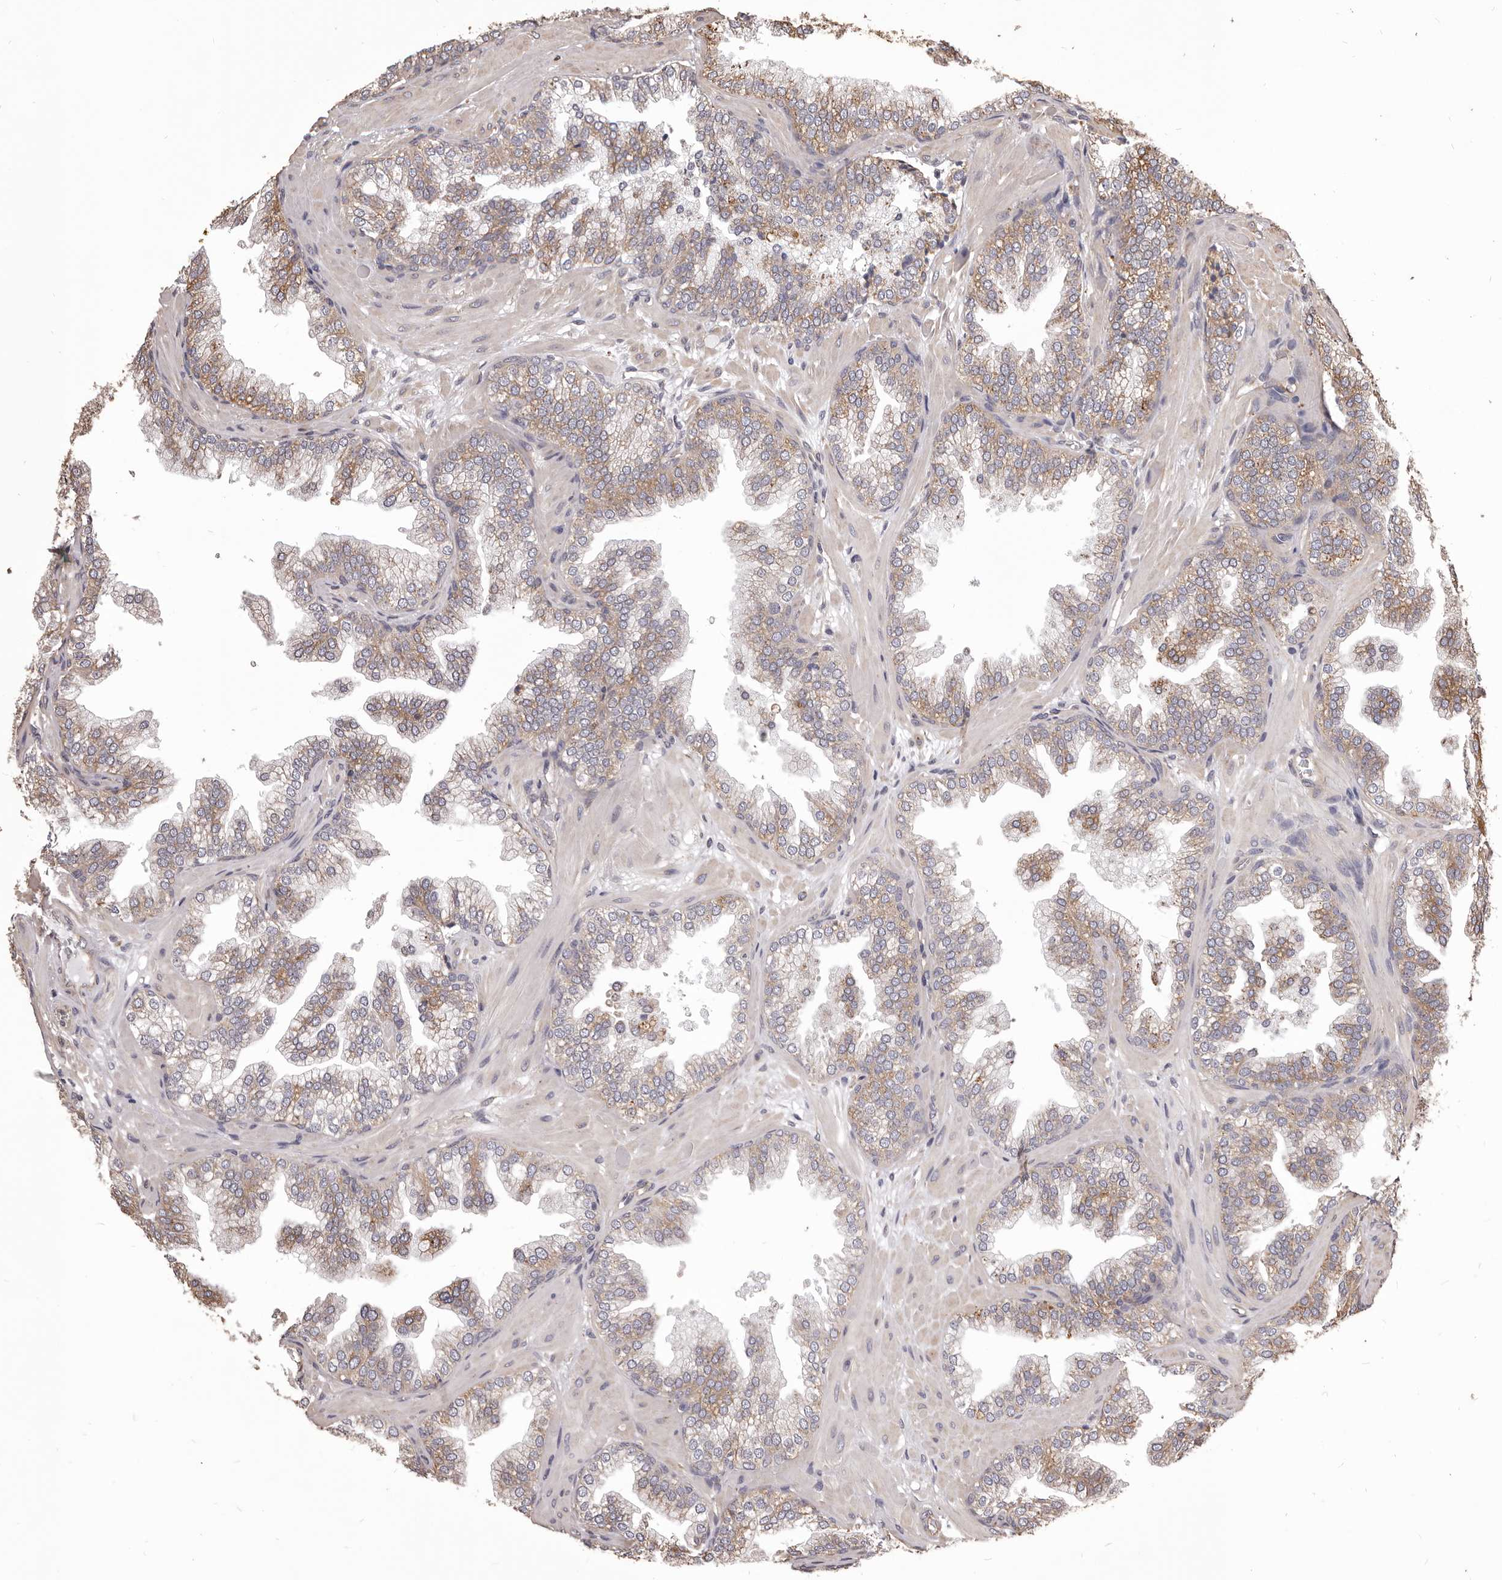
{"staining": {"intensity": "weak", "quantity": "<25%", "location": "cytoplasmic/membranous"}, "tissue": "prostate cancer", "cell_type": "Tumor cells", "image_type": "cancer", "snomed": [{"axis": "morphology", "description": "Adenocarcinoma, High grade"}, {"axis": "topography", "description": "Prostate"}], "caption": "DAB immunohistochemical staining of human prostate cancer shows no significant staining in tumor cells.", "gene": "CEP104", "patient": {"sex": "male", "age": 58}}